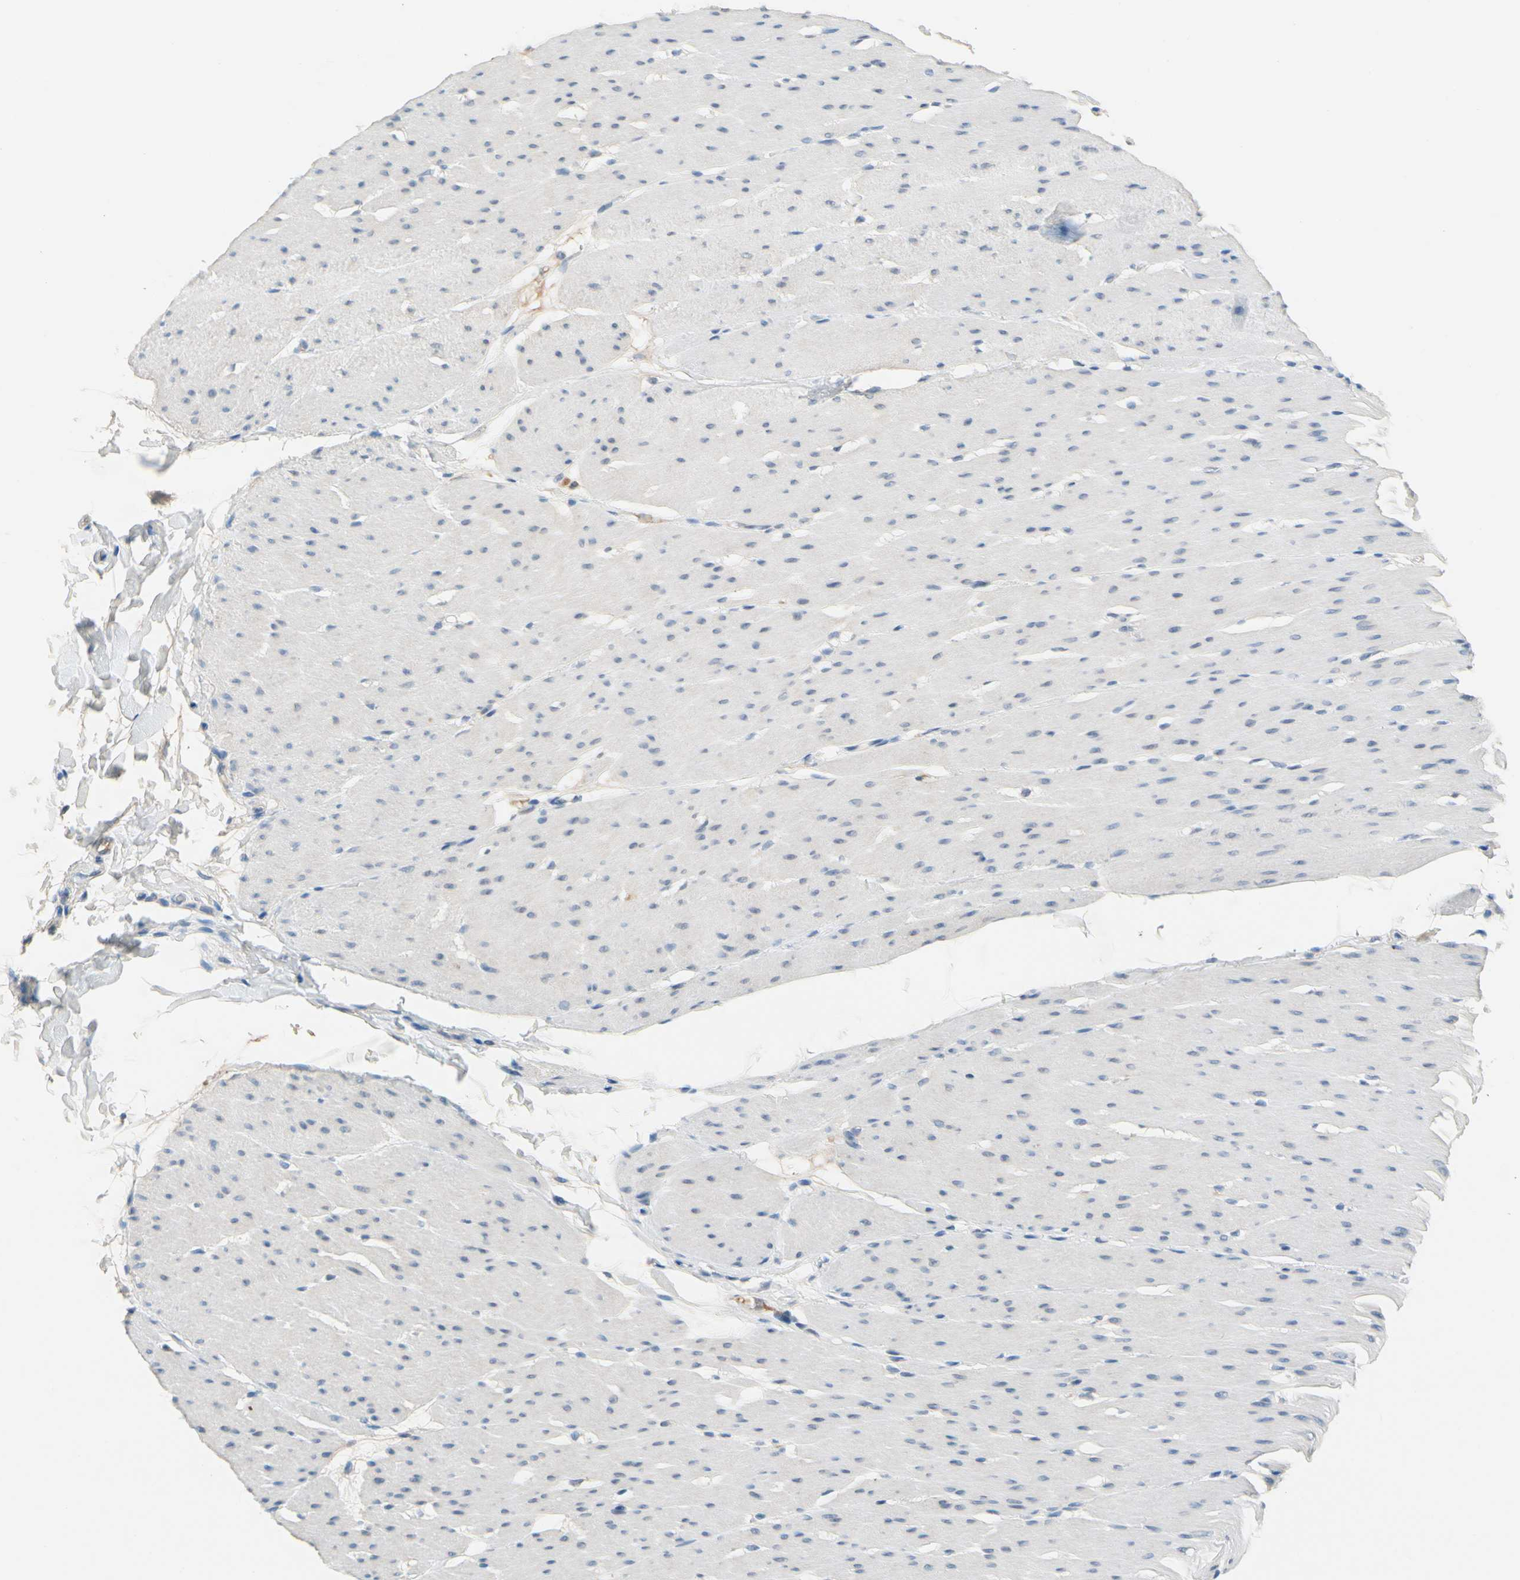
{"staining": {"intensity": "weak", "quantity": "<25%", "location": "cytoplasmic/membranous"}, "tissue": "smooth muscle", "cell_type": "Smooth muscle cells", "image_type": "normal", "snomed": [{"axis": "morphology", "description": "Normal tissue, NOS"}, {"axis": "topography", "description": "Smooth muscle"}, {"axis": "topography", "description": "Colon"}], "caption": "Immunohistochemistry (IHC) of normal smooth muscle reveals no expression in smooth muscle cells. The staining is performed using DAB brown chromogen with nuclei counter-stained in using hematoxylin.", "gene": "CNDP1", "patient": {"sex": "male", "age": 67}}